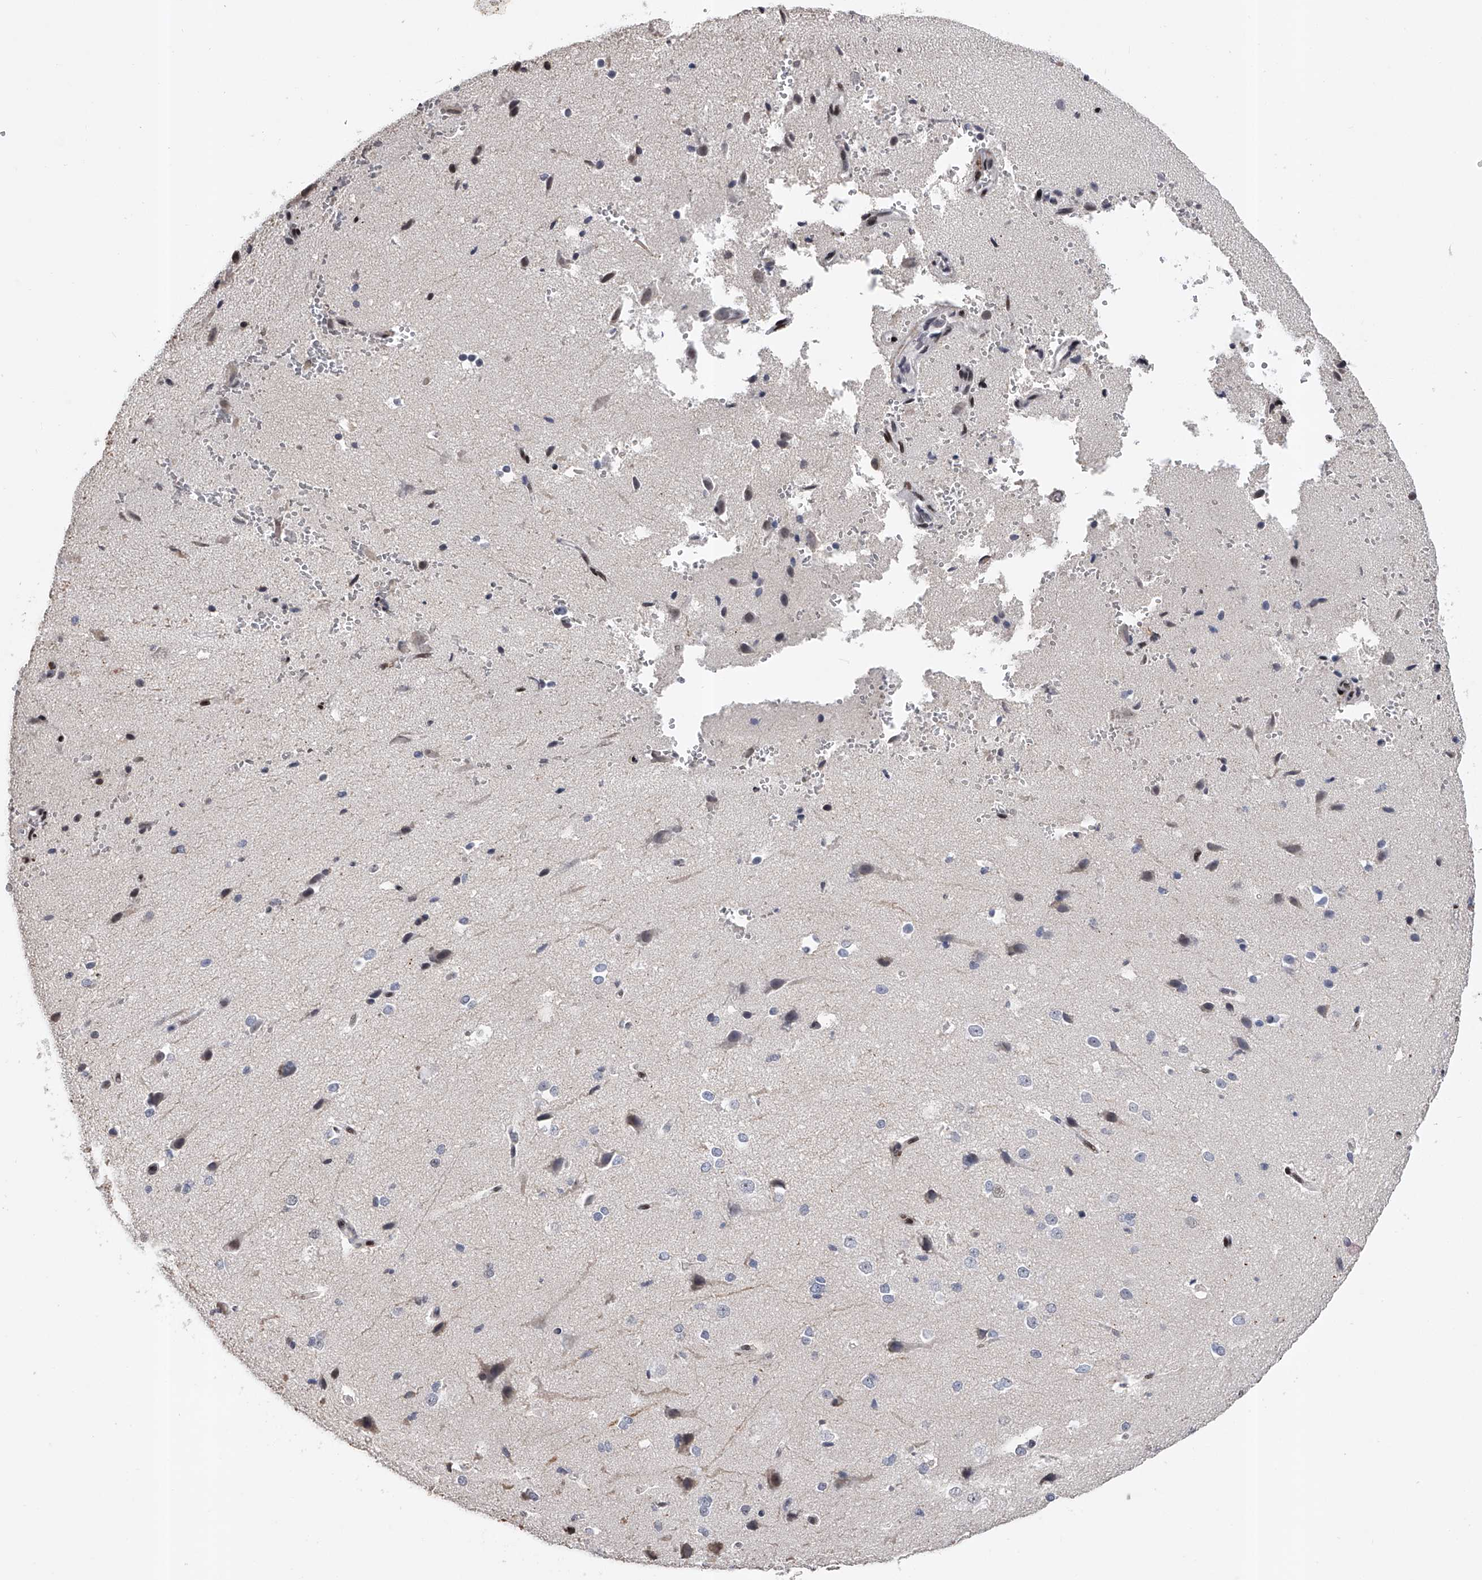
{"staining": {"intensity": "negative", "quantity": "none", "location": "none"}, "tissue": "cerebral cortex", "cell_type": "Endothelial cells", "image_type": "normal", "snomed": [{"axis": "morphology", "description": "Normal tissue, NOS"}, {"axis": "morphology", "description": "Developmental malformation"}, {"axis": "topography", "description": "Cerebral cortex"}], "caption": "High power microscopy histopathology image of an IHC image of normal cerebral cortex, revealing no significant positivity in endothelial cells. The staining is performed using DAB (3,3'-diaminobenzidine) brown chromogen with nuclei counter-stained in using hematoxylin.", "gene": "RWDD2A", "patient": {"sex": "female", "age": 30}}